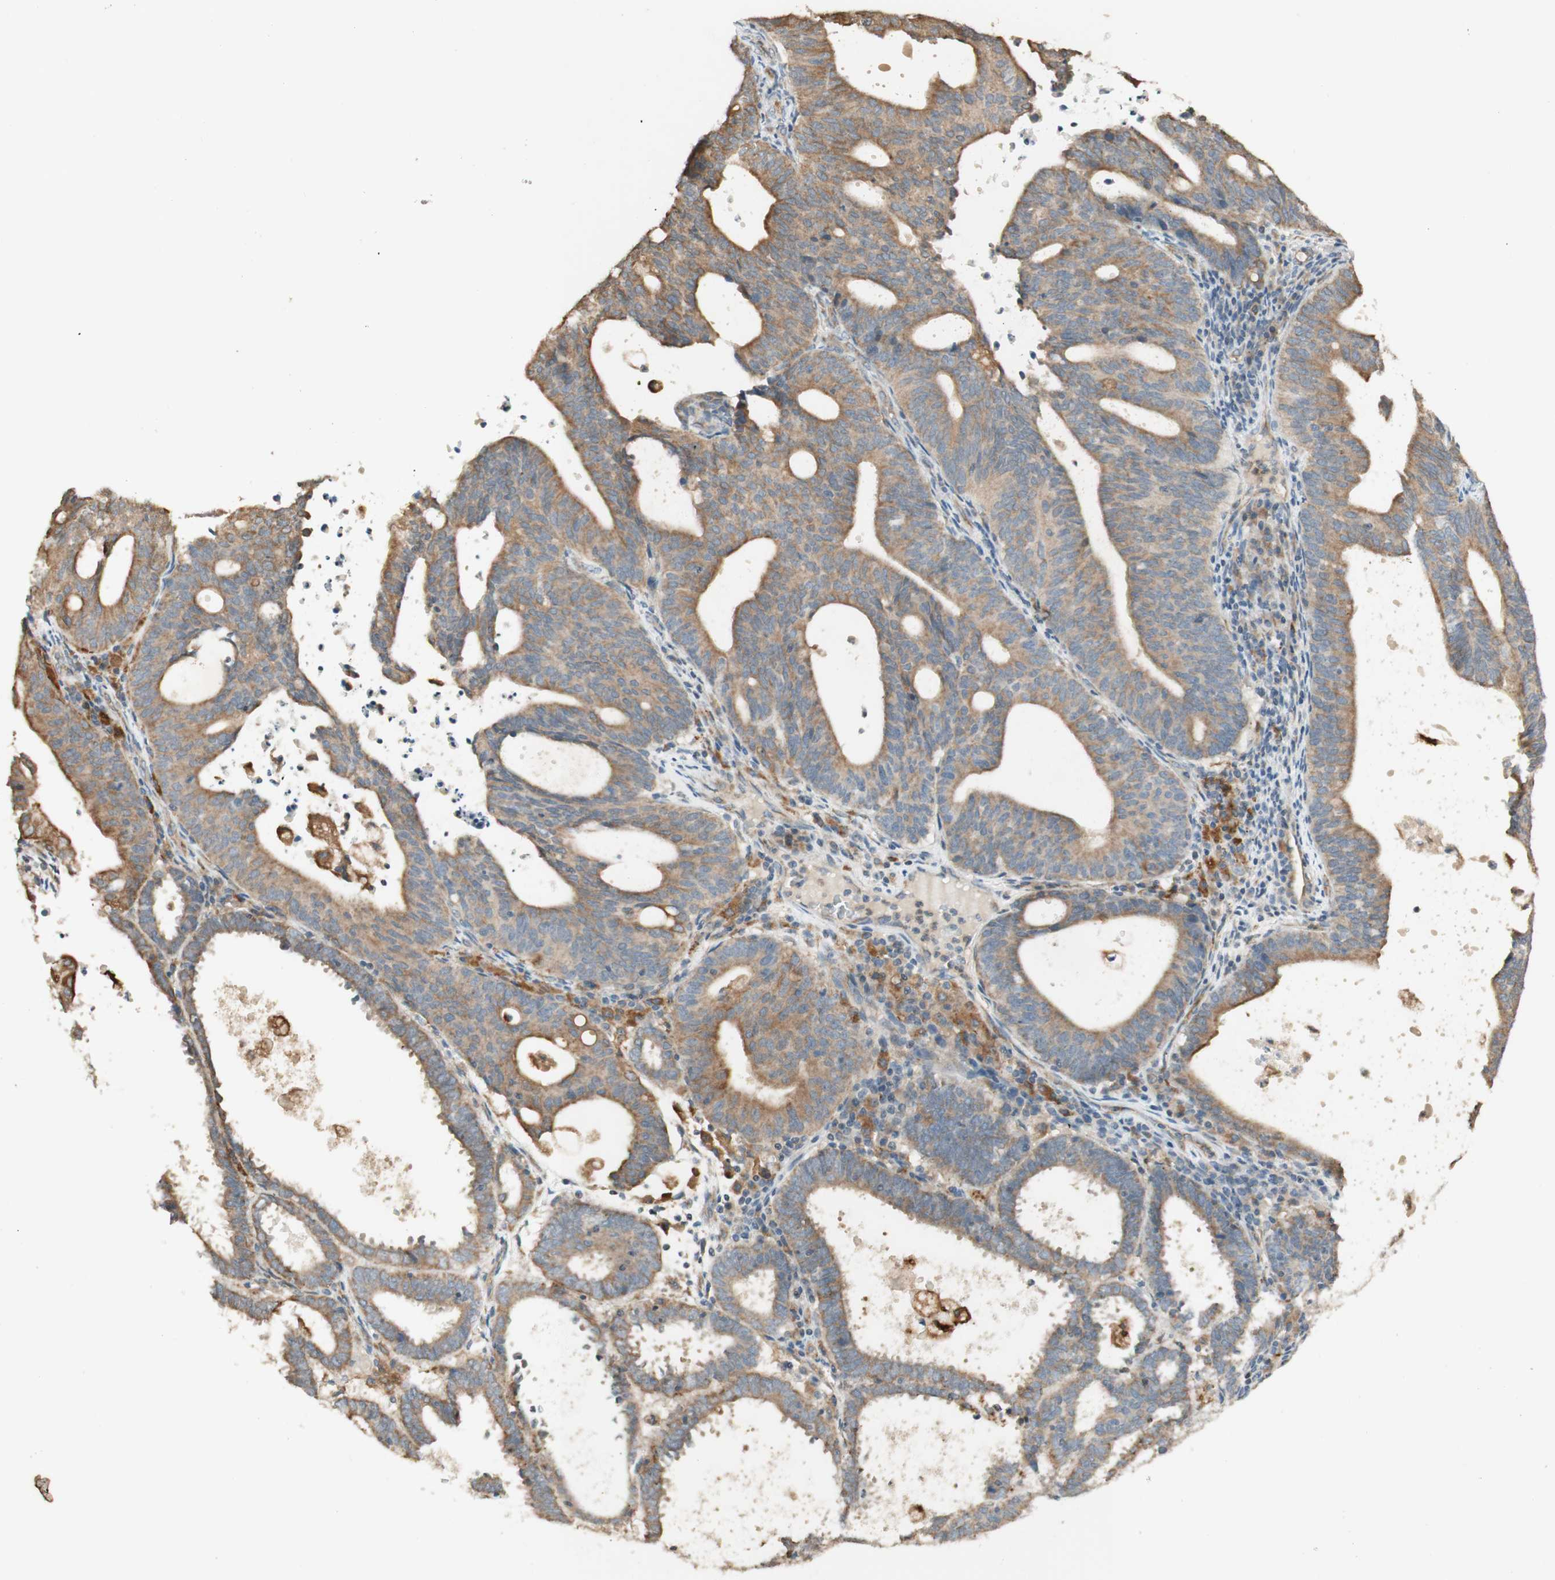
{"staining": {"intensity": "moderate", "quantity": ">75%", "location": "cytoplasmic/membranous"}, "tissue": "endometrial cancer", "cell_type": "Tumor cells", "image_type": "cancer", "snomed": [{"axis": "morphology", "description": "Adenocarcinoma, NOS"}, {"axis": "topography", "description": "Uterus"}], "caption": "Immunohistochemistry (IHC) of human endometrial adenocarcinoma demonstrates medium levels of moderate cytoplasmic/membranous expression in about >75% of tumor cells.", "gene": "CLCN2", "patient": {"sex": "female", "age": 83}}